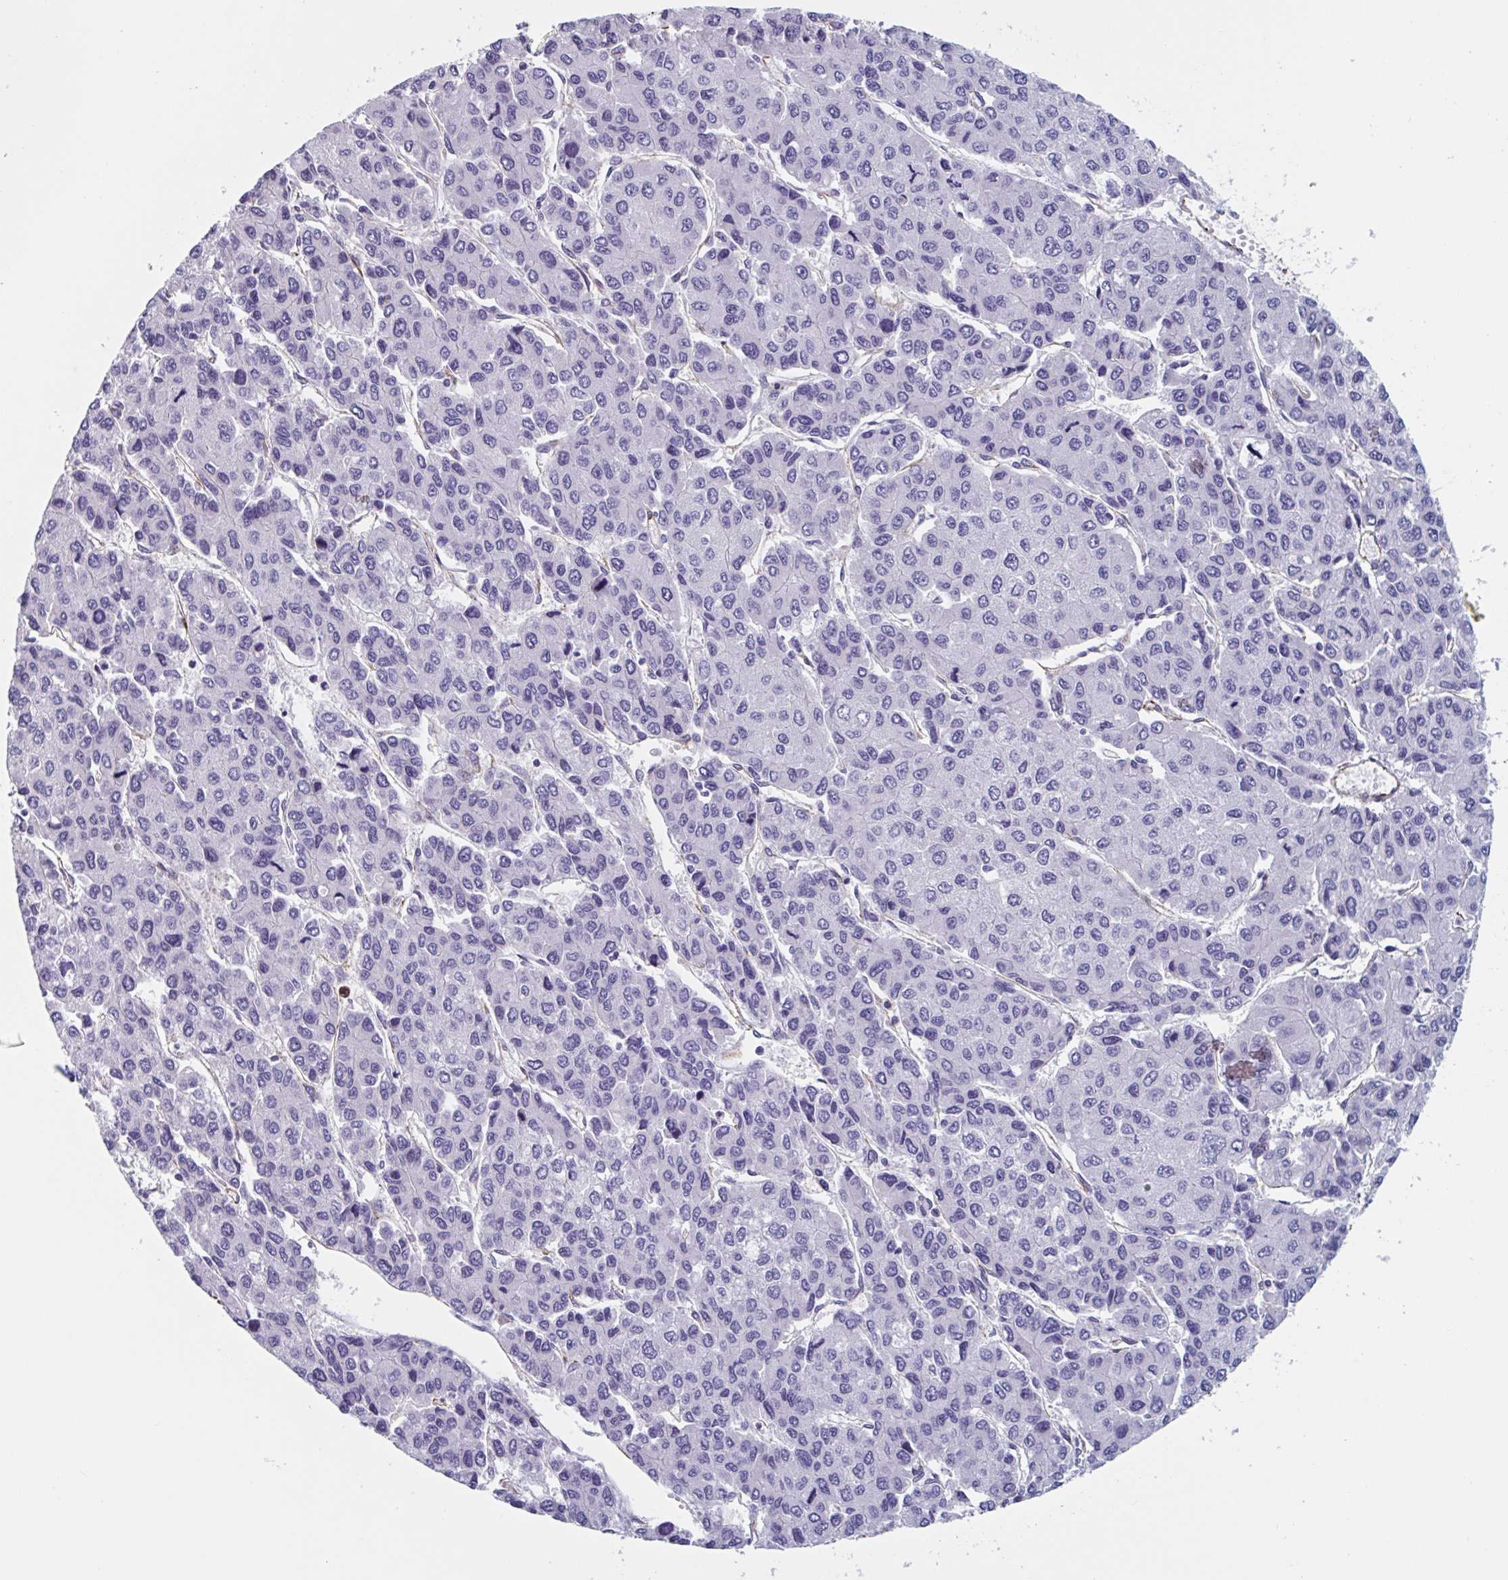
{"staining": {"intensity": "negative", "quantity": "none", "location": "none"}, "tissue": "liver cancer", "cell_type": "Tumor cells", "image_type": "cancer", "snomed": [{"axis": "morphology", "description": "Carcinoma, Hepatocellular, NOS"}, {"axis": "topography", "description": "Liver"}], "caption": "DAB immunohistochemical staining of human liver cancer (hepatocellular carcinoma) shows no significant staining in tumor cells.", "gene": "CITED4", "patient": {"sex": "female", "age": 66}}